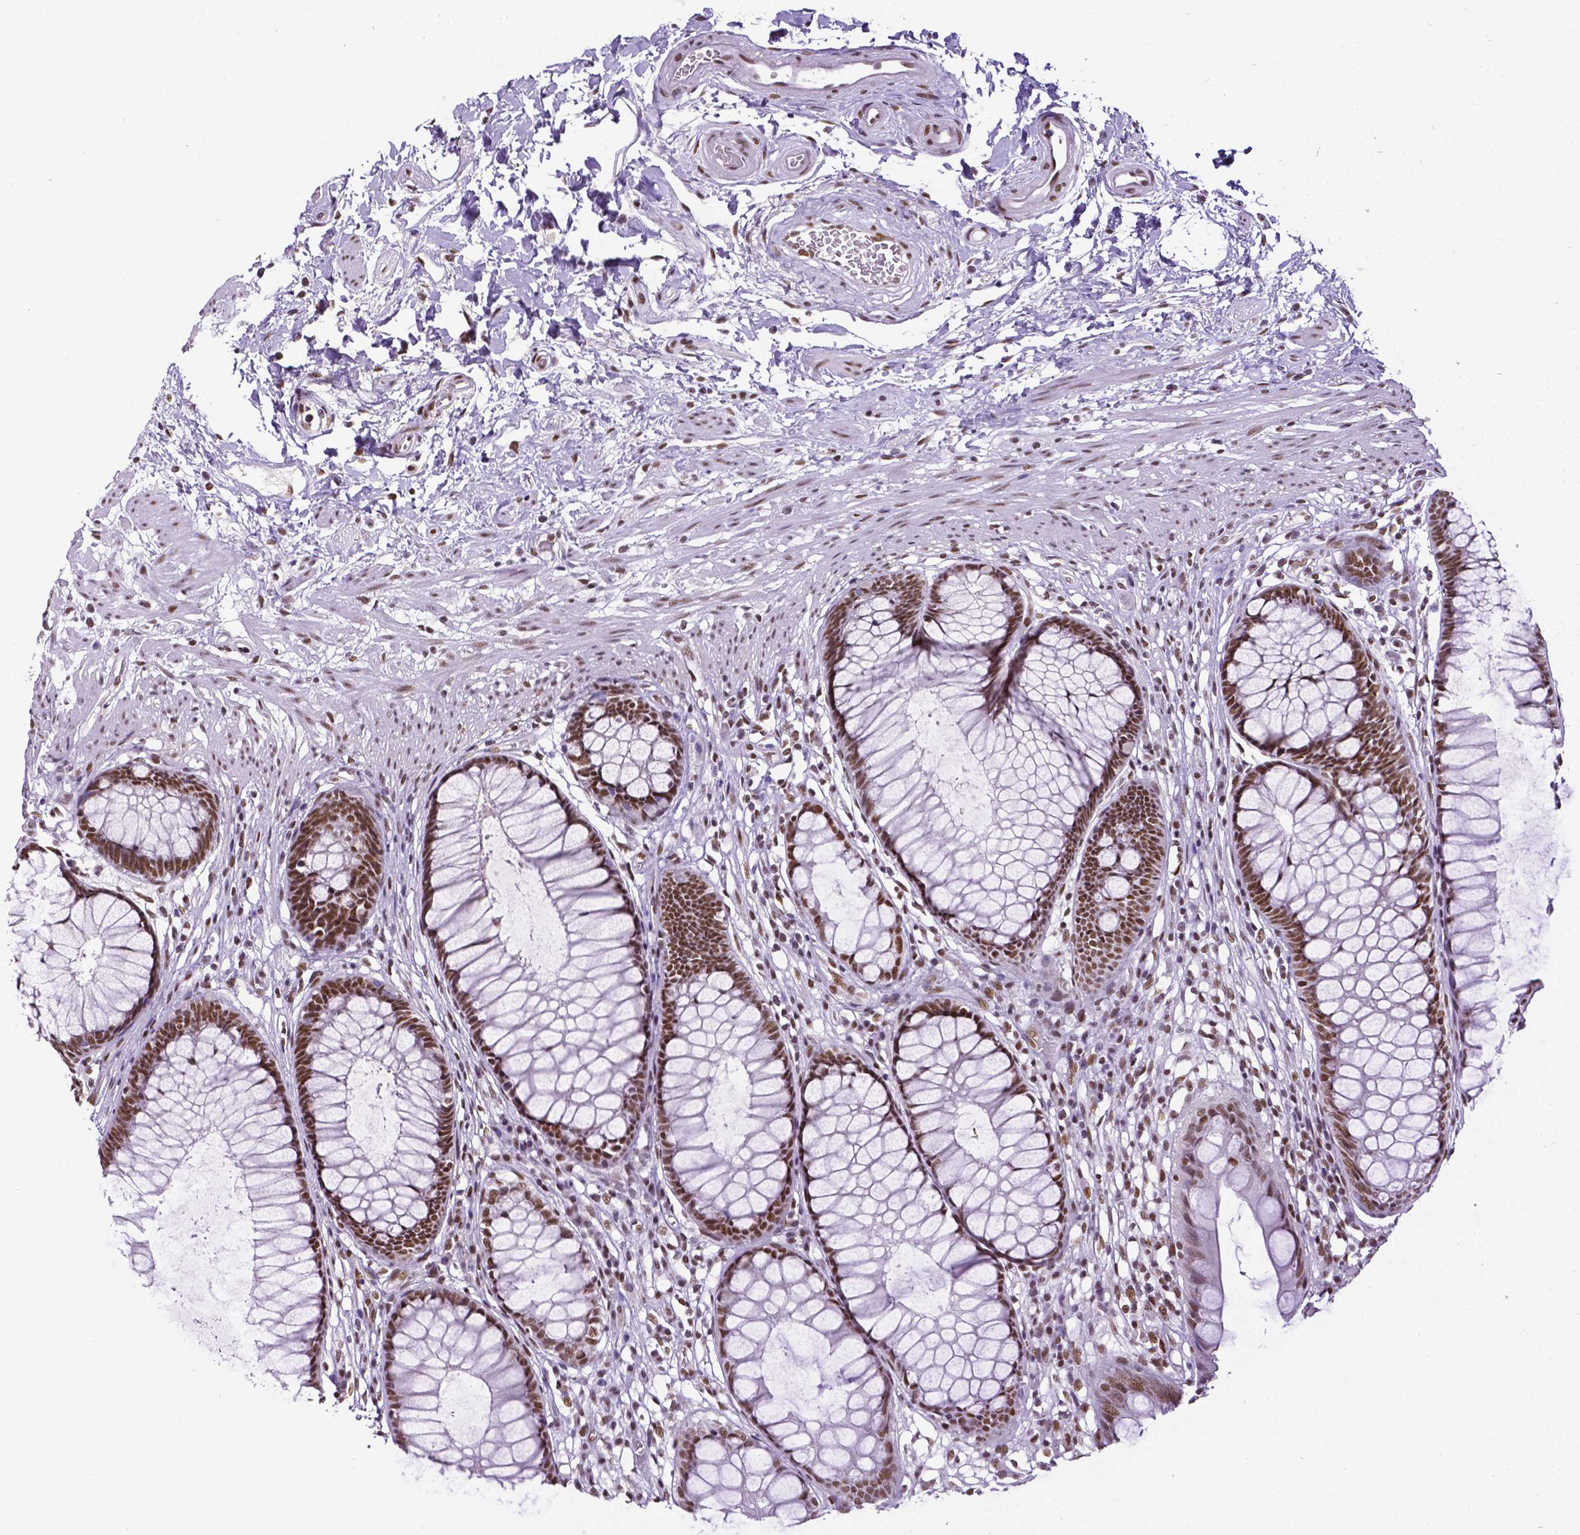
{"staining": {"intensity": "strong", "quantity": ">75%", "location": "nuclear"}, "tissue": "rectum", "cell_type": "Glandular cells", "image_type": "normal", "snomed": [{"axis": "morphology", "description": "Normal tissue, NOS"}, {"axis": "topography", "description": "Smooth muscle"}, {"axis": "topography", "description": "Rectum"}], "caption": "DAB immunohistochemical staining of normal rectum displays strong nuclear protein expression in about >75% of glandular cells. (Brightfield microscopy of DAB IHC at high magnification).", "gene": "REST", "patient": {"sex": "male", "age": 53}}